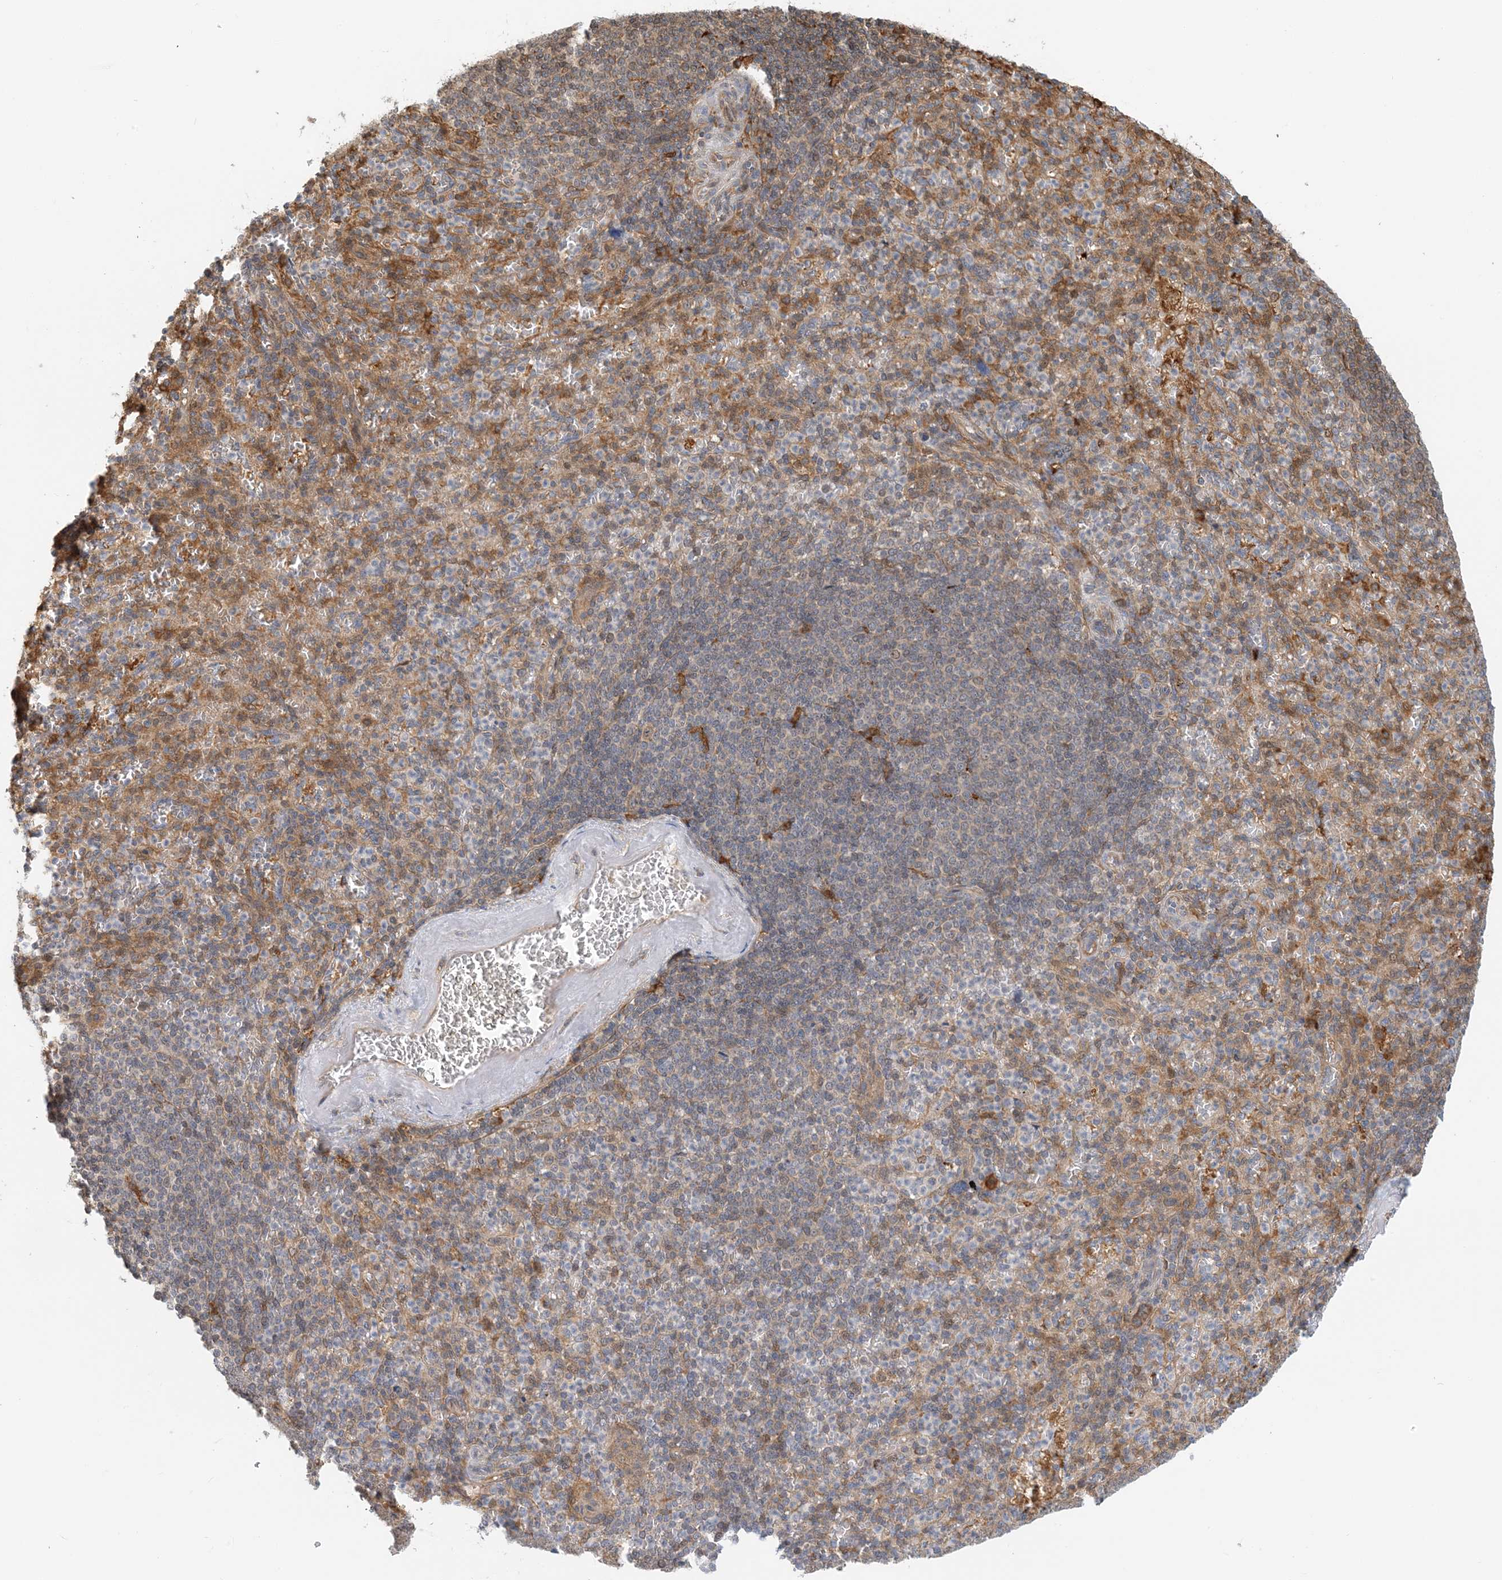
{"staining": {"intensity": "weak", "quantity": "<25%", "location": "cytoplasmic/membranous"}, "tissue": "spleen", "cell_type": "Cells in red pulp", "image_type": "normal", "snomed": [{"axis": "morphology", "description": "Normal tissue, NOS"}, {"axis": "topography", "description": "Spleen"}], "caption": "High power microscopy image of an immunohistochemistry (IHC) histopathology image of normal spleen, revealing no significant positivity in cells in red pulp. (DAB (3,3'-diaminobenzidine) immunohistochemistry (IHC) visualized using brightfield microscopy, high magnification).", "gene": "HNMT", "patient": {"sex": "female", "age": 74}}